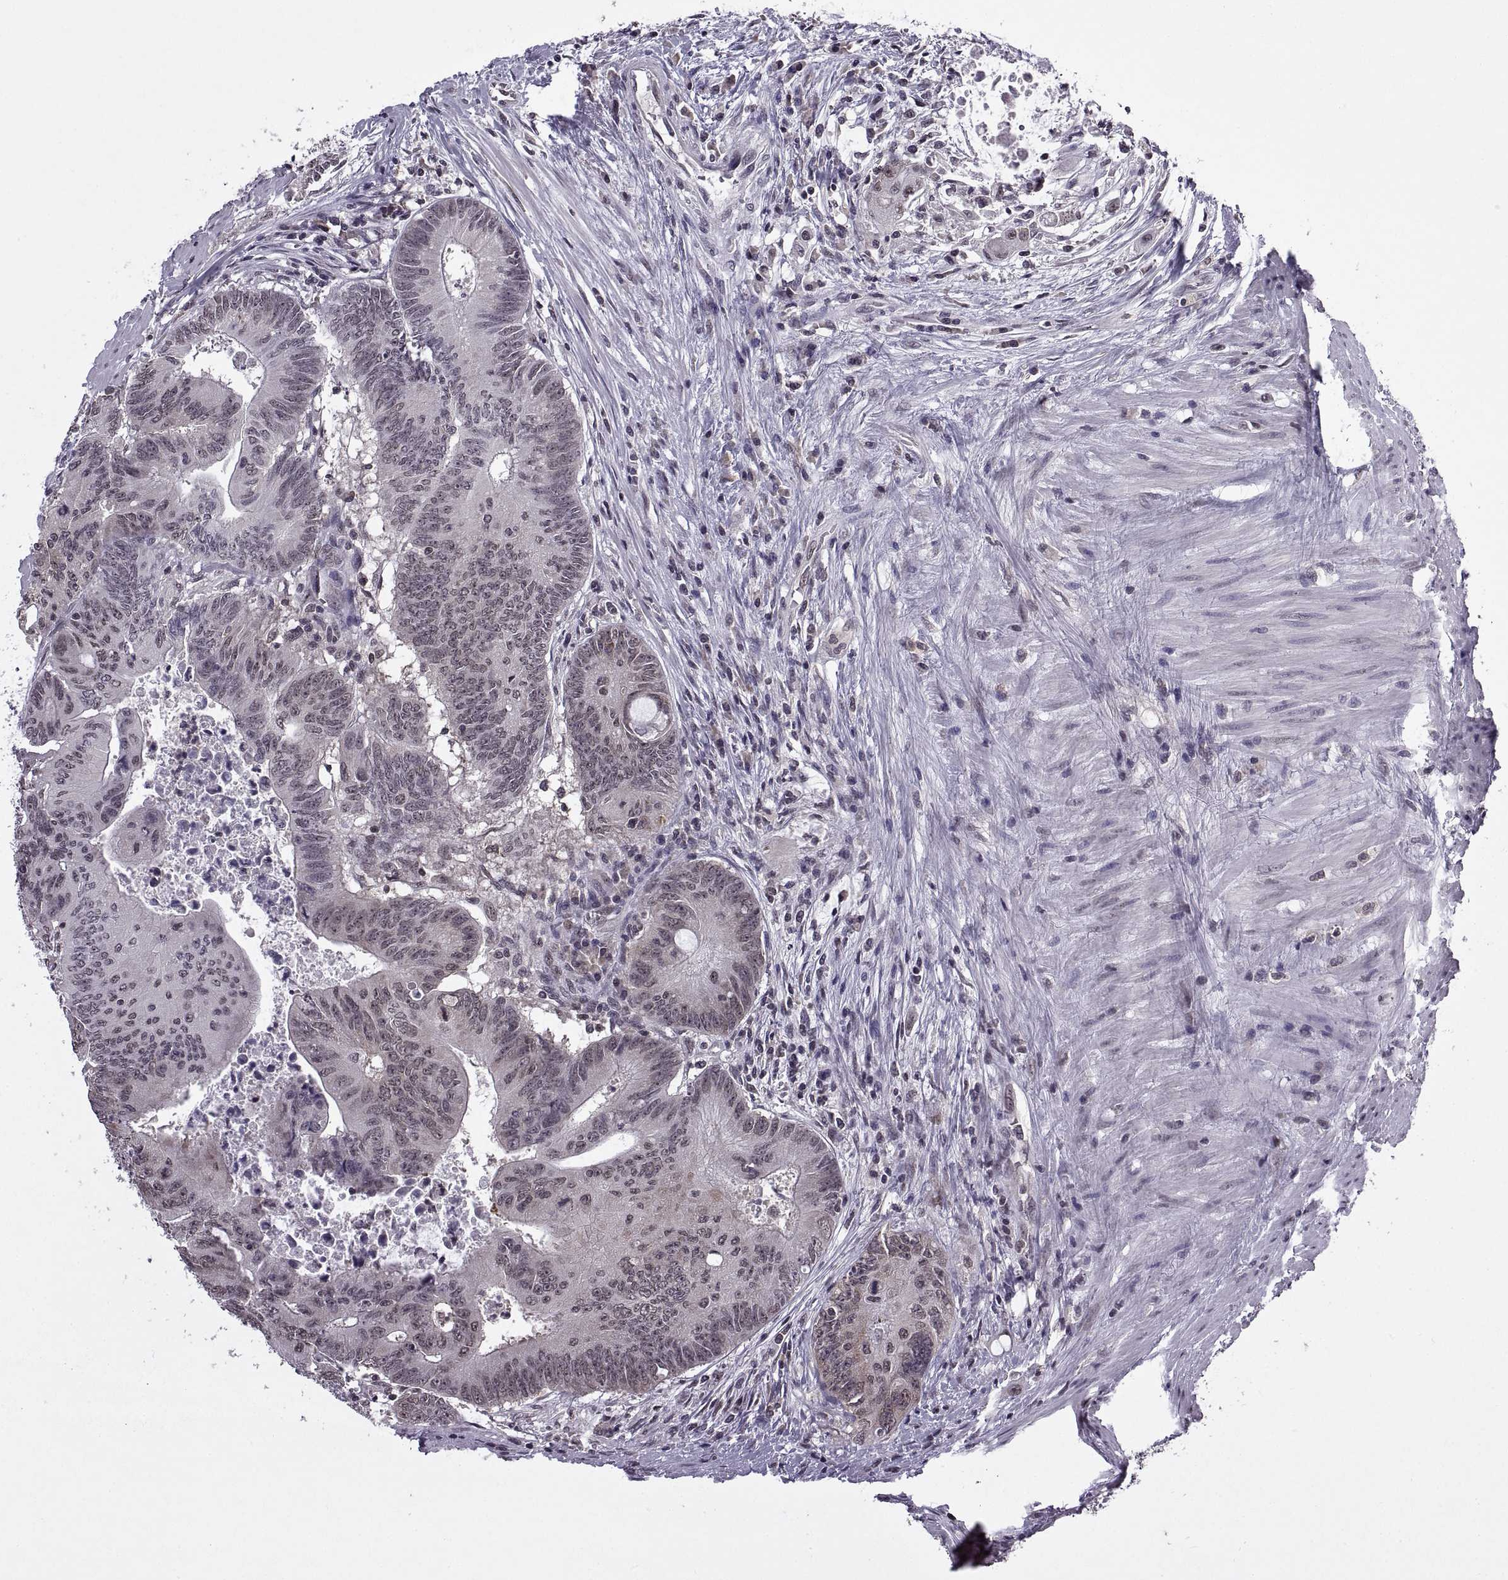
{"staining": {"intensity": "negative", "quantity": "none", "location": "none"}, "tissue": "colorectal cancer", "cell_type": "Tumor cells", "image_type": "cancer", "snomed": [{"axis": "morphology", "description": "Adenocarcinoma, NOS"}, {"axis": "topography", "description": "Rectum"}], "caption": "The image shows no staining of tumor cells in colorectal cancer (adenocarcinoma).", "gene": "INTS3", "patient": {"sex": "male", "age": 59}}